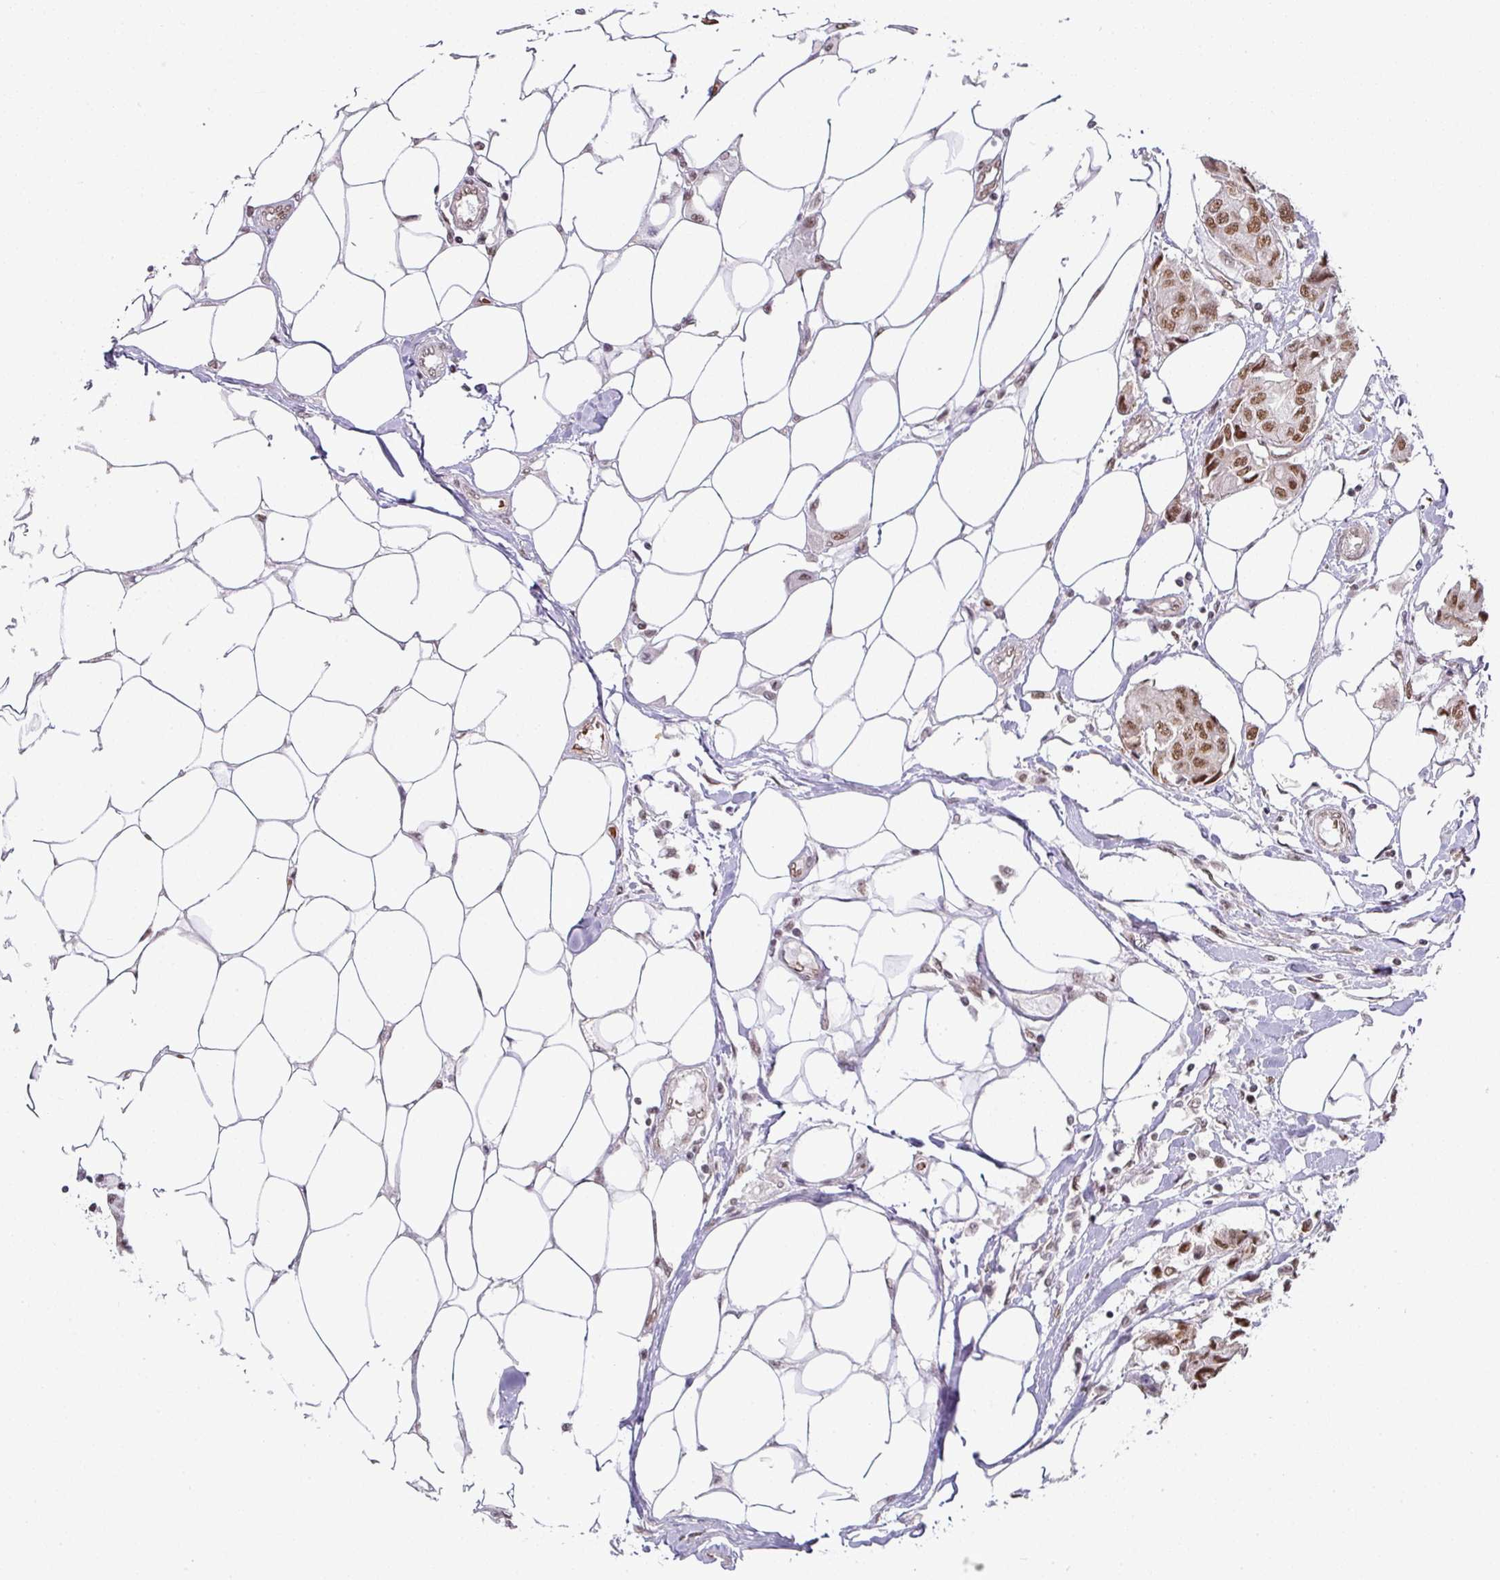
{"staining": {"intensity": "strong", "quantity": ">75%", "location": "nuclear"}, "tissue": "breast cancer", "cell_type": "Tumor cells", "image_type": "cancer", "snomed": [{"axis": "morphology", "description": "Duct carcinoma"}, {"axis": "topography", "description": "Breast"}, {"axis": "topography", "description": "Lymph node"}], "caption": "This is a micrograph of immunohistochemistry staining of breast cancer, which shows strong positivity in the nuclear of tumor cells.", "gene": "NCOA5", "patient": {"sex": "female", "age": 80}}